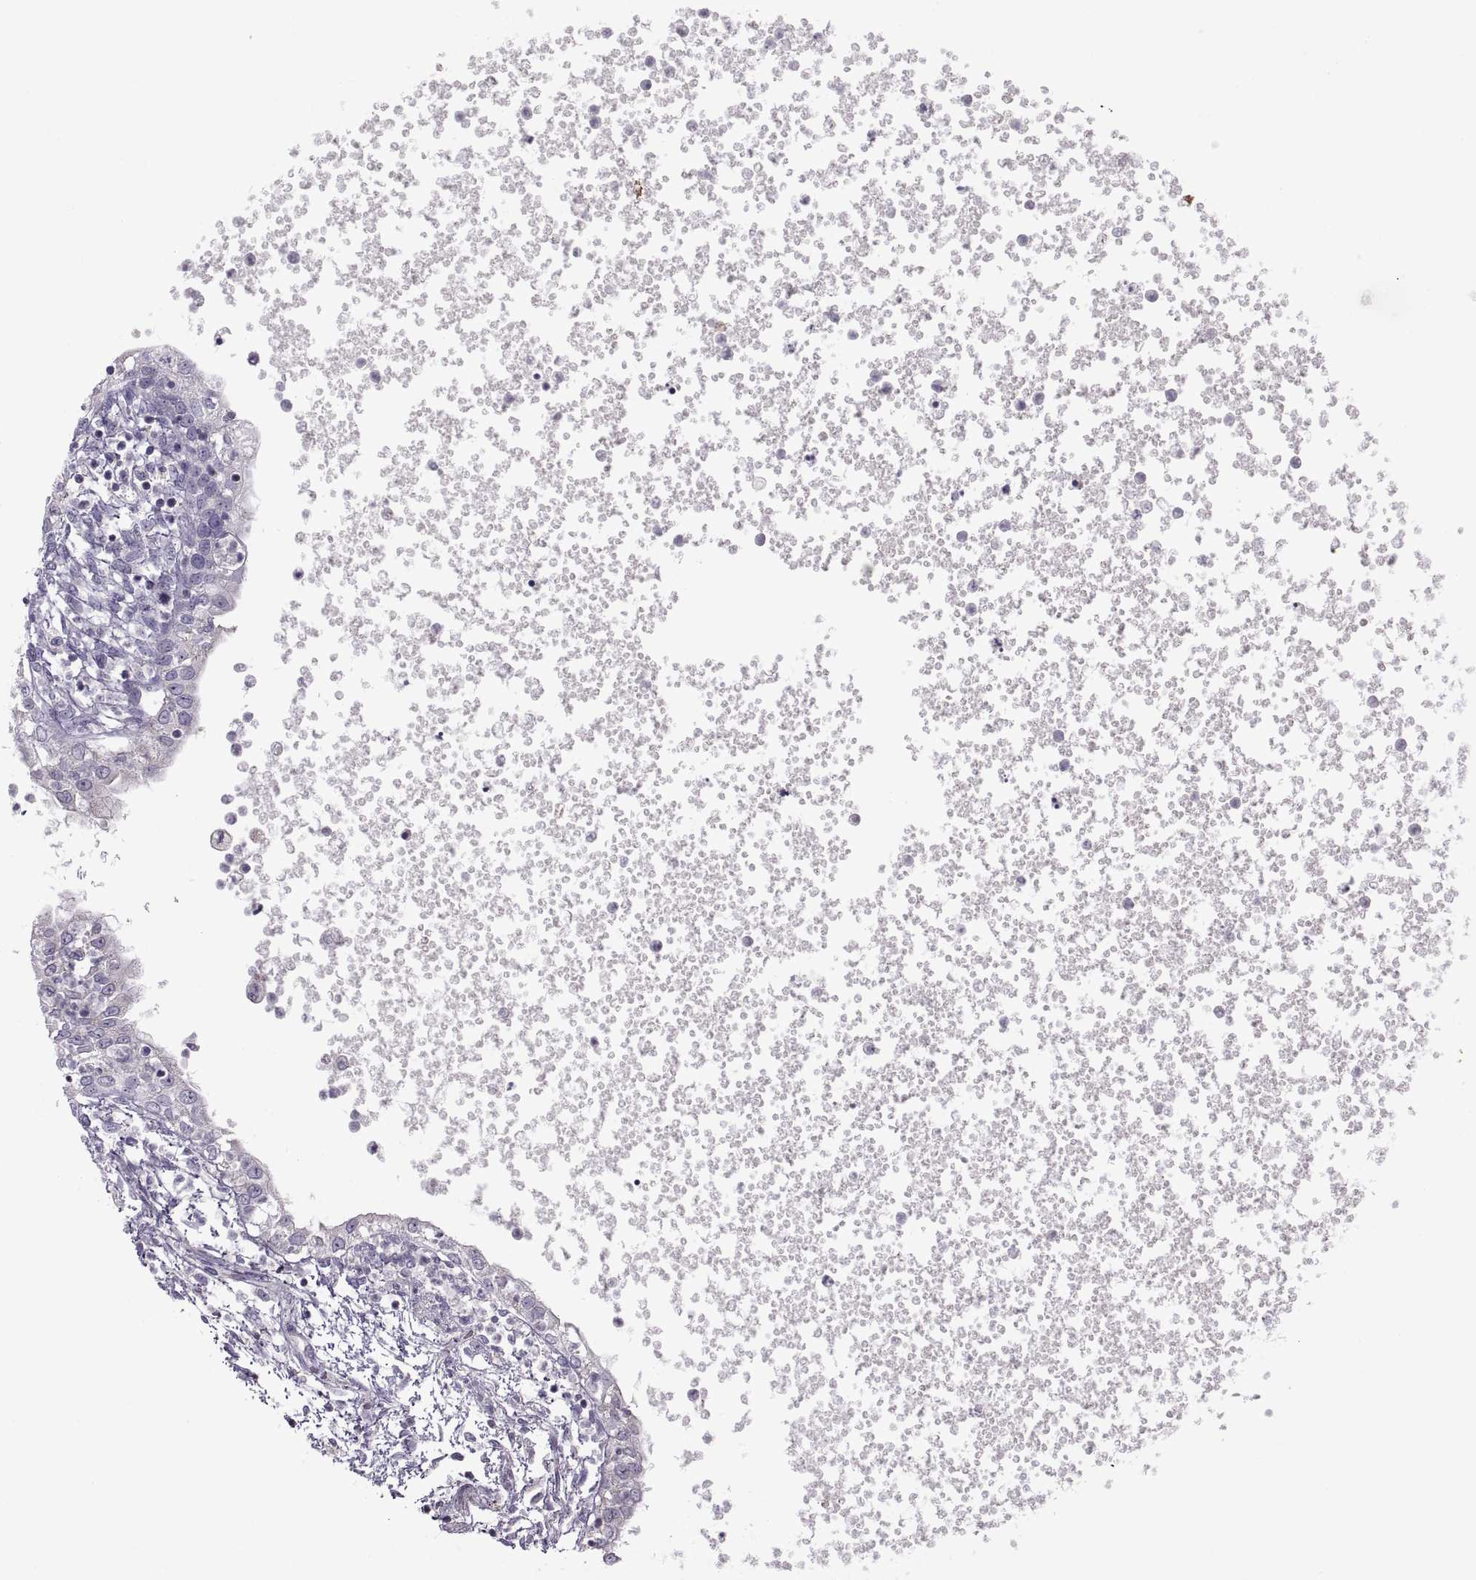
{"staining": {"intensity": "negative", "quantity": "none", "location": "none"}, "tissue": "testis cancer", "cell_type": "Tumor cells", "image_type": "cancer", "snomed": [{"axis": "morphology", "description": "Carcinoma, Embryonal, NOS"}, {"axis": "topography", "description": "Testis"}], "caption": "The immunohistochemistry (IHC) photomicrograph has no significant positivity in tumor cells of embryonal carcinoma (testis) tissue.", "gene": "PIERCE1", "patient": {"sex": "male", "age": 37}}